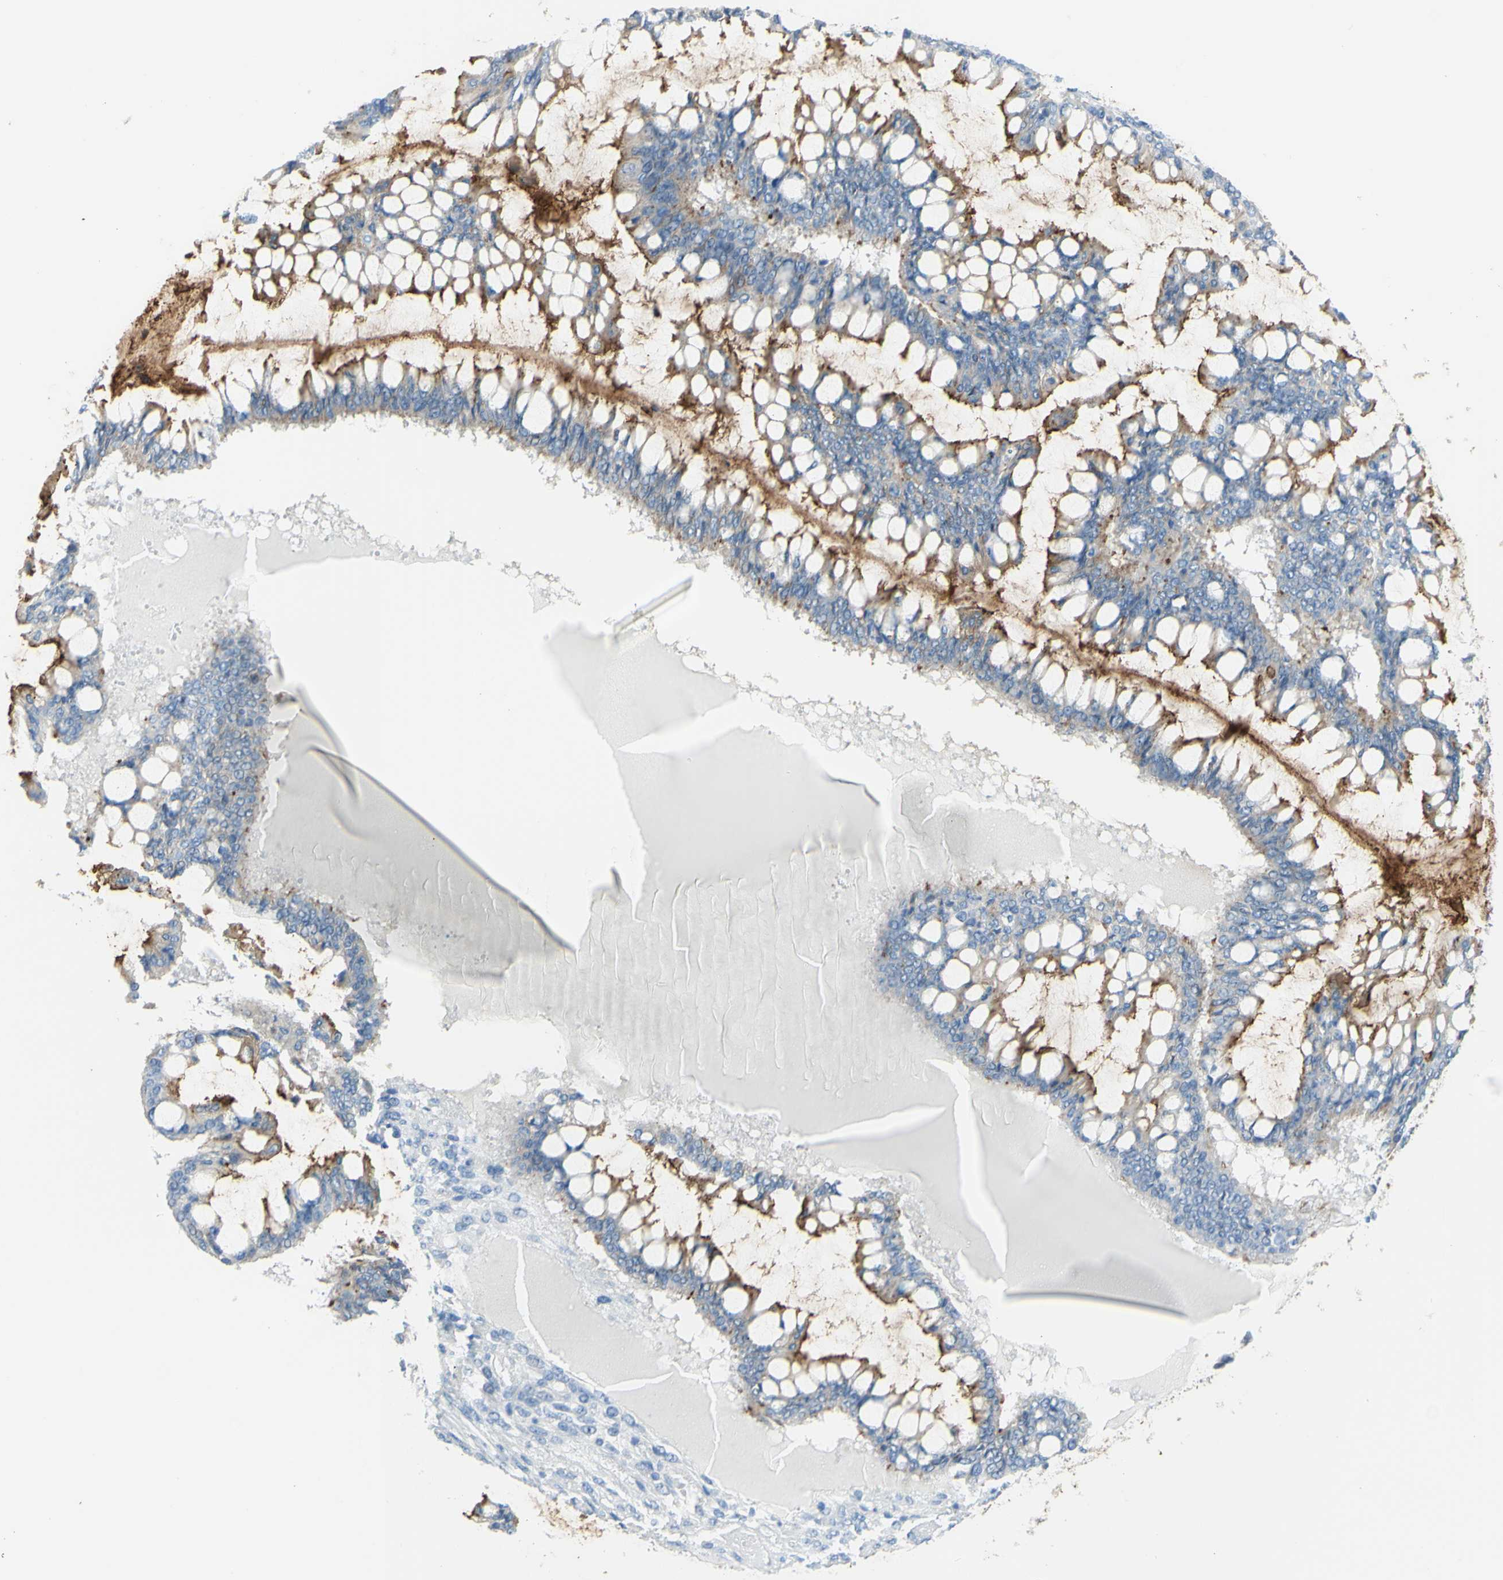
{"staining": {"intensity": "moderate", "quantity": "25%-75%", "location": "cytoplasmic/membranous"}, "tissue": "ovarian cancer", "cell_type": "Tumor cells", "image_type": "cancer", "snomed": [{"axis": "morphology", "description": "Cystadenocarcinoma, mucinous, NOS"}, {"axis": "topography", "description": "Ovary"}], "caption": "Immunohistochemistry photomicrograph of neoplastic tissue: ovarian cancer (mucinous cystadenocarcinoma) stained using IHC exhibits medium levels of moderate protein expression localized specifically in the cytoplasmic/membranous of tumor cells, appearing as a cytoplasmic/membranous brown color.", "gene": "TSPAN1", "patient": {"sex": "female", "age": 73}}